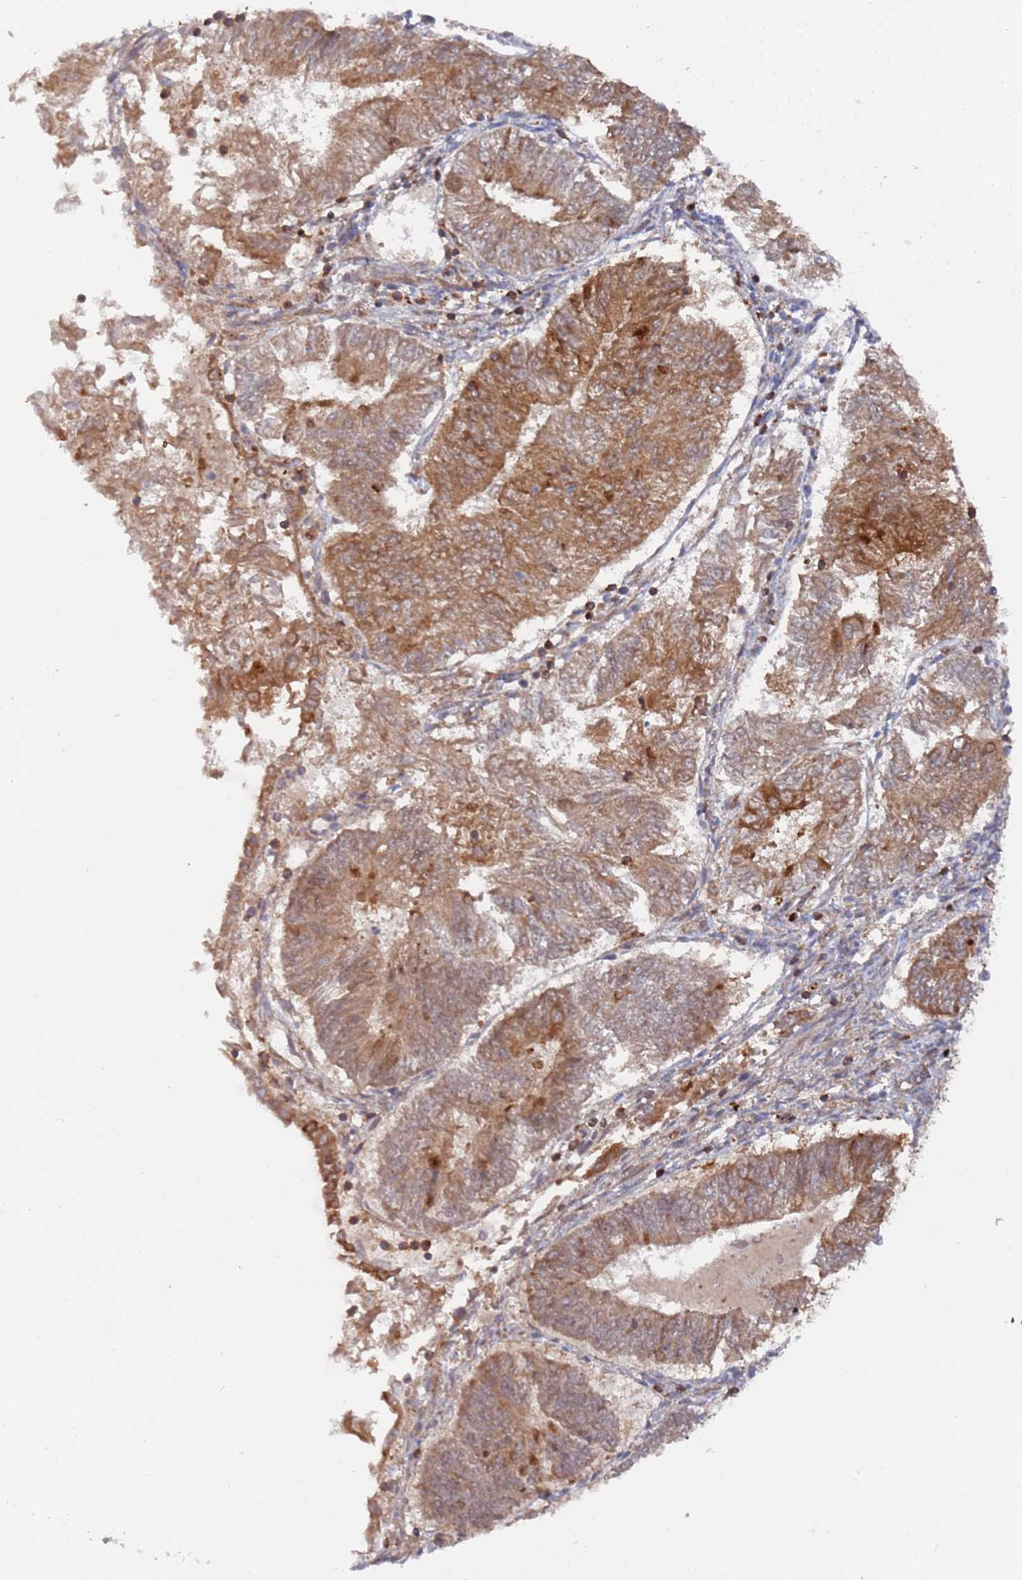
{"staining": {"intensity": "moderate", "quantity": ">75%", "location": "cytoplasmic/membranous"}, "tissue": "endometrial cancer", "cell_type": "Tumor cells", "image_type": "cancer", "snomed": [{"axis": "morphology", "description": "Adenocarcinoma, NOS"}, {"axis": "topography", "description": "Endometrium"}], "caption": "Immunohistochemistry (IHC) histopathology image of neoplastic tissue: endometrial adenocarcinoma stained using IHC reveals medium levels of moderate protein expression localized specifically in the cytoplasmic/membranous of tumor cells, appearing as a cytoplasmic/membranous brown color.", "gene": "DDX60", "patient": {"sex": "female", "age": 58}}